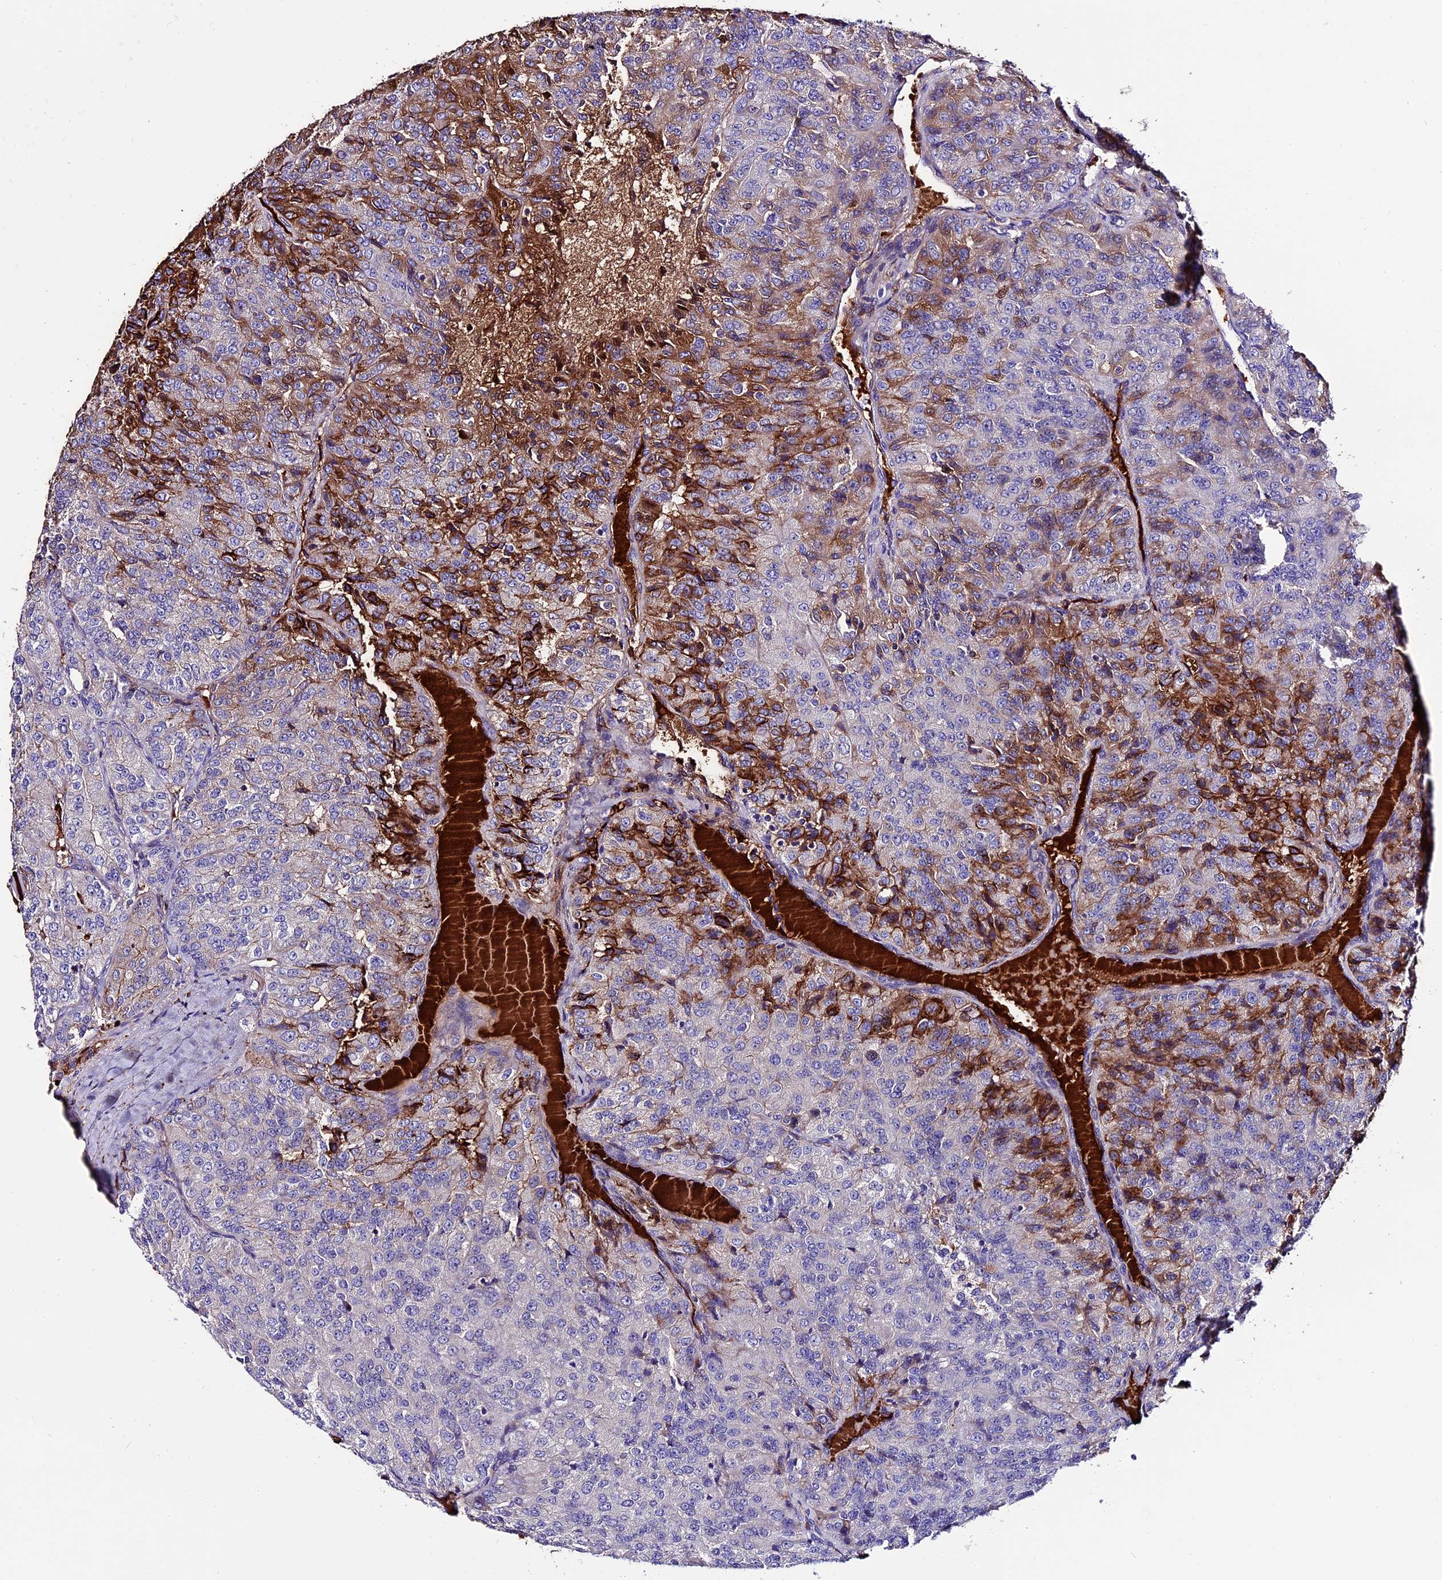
{"staining": {"intensity": "moderate", "quantity": "25%-75%", "location": "cytoplasmic/membranous"}, "tissue": "renal cancer", "cell_type": "Tumor cells", "image_type": "cancer", "snomed": [{"axis": "morphology", "description": "Adenocarcinoma, NOS"}, {"axis": "topography", "description": "Kidney"}], "caption": "Immunohistochemistry (IHC) micrograph of neoplastic tissue: renal adenocarcinoma stained using immunohistochemistry demonstrates medium levels of moderate protein expression localized specifically in the cytoplasmic/membranous of tumor cells, appearing as a cytoplasmic/membranous brown color.", "gene": "TCP11L2", "patient": {"sex": "female", "age": 63}}